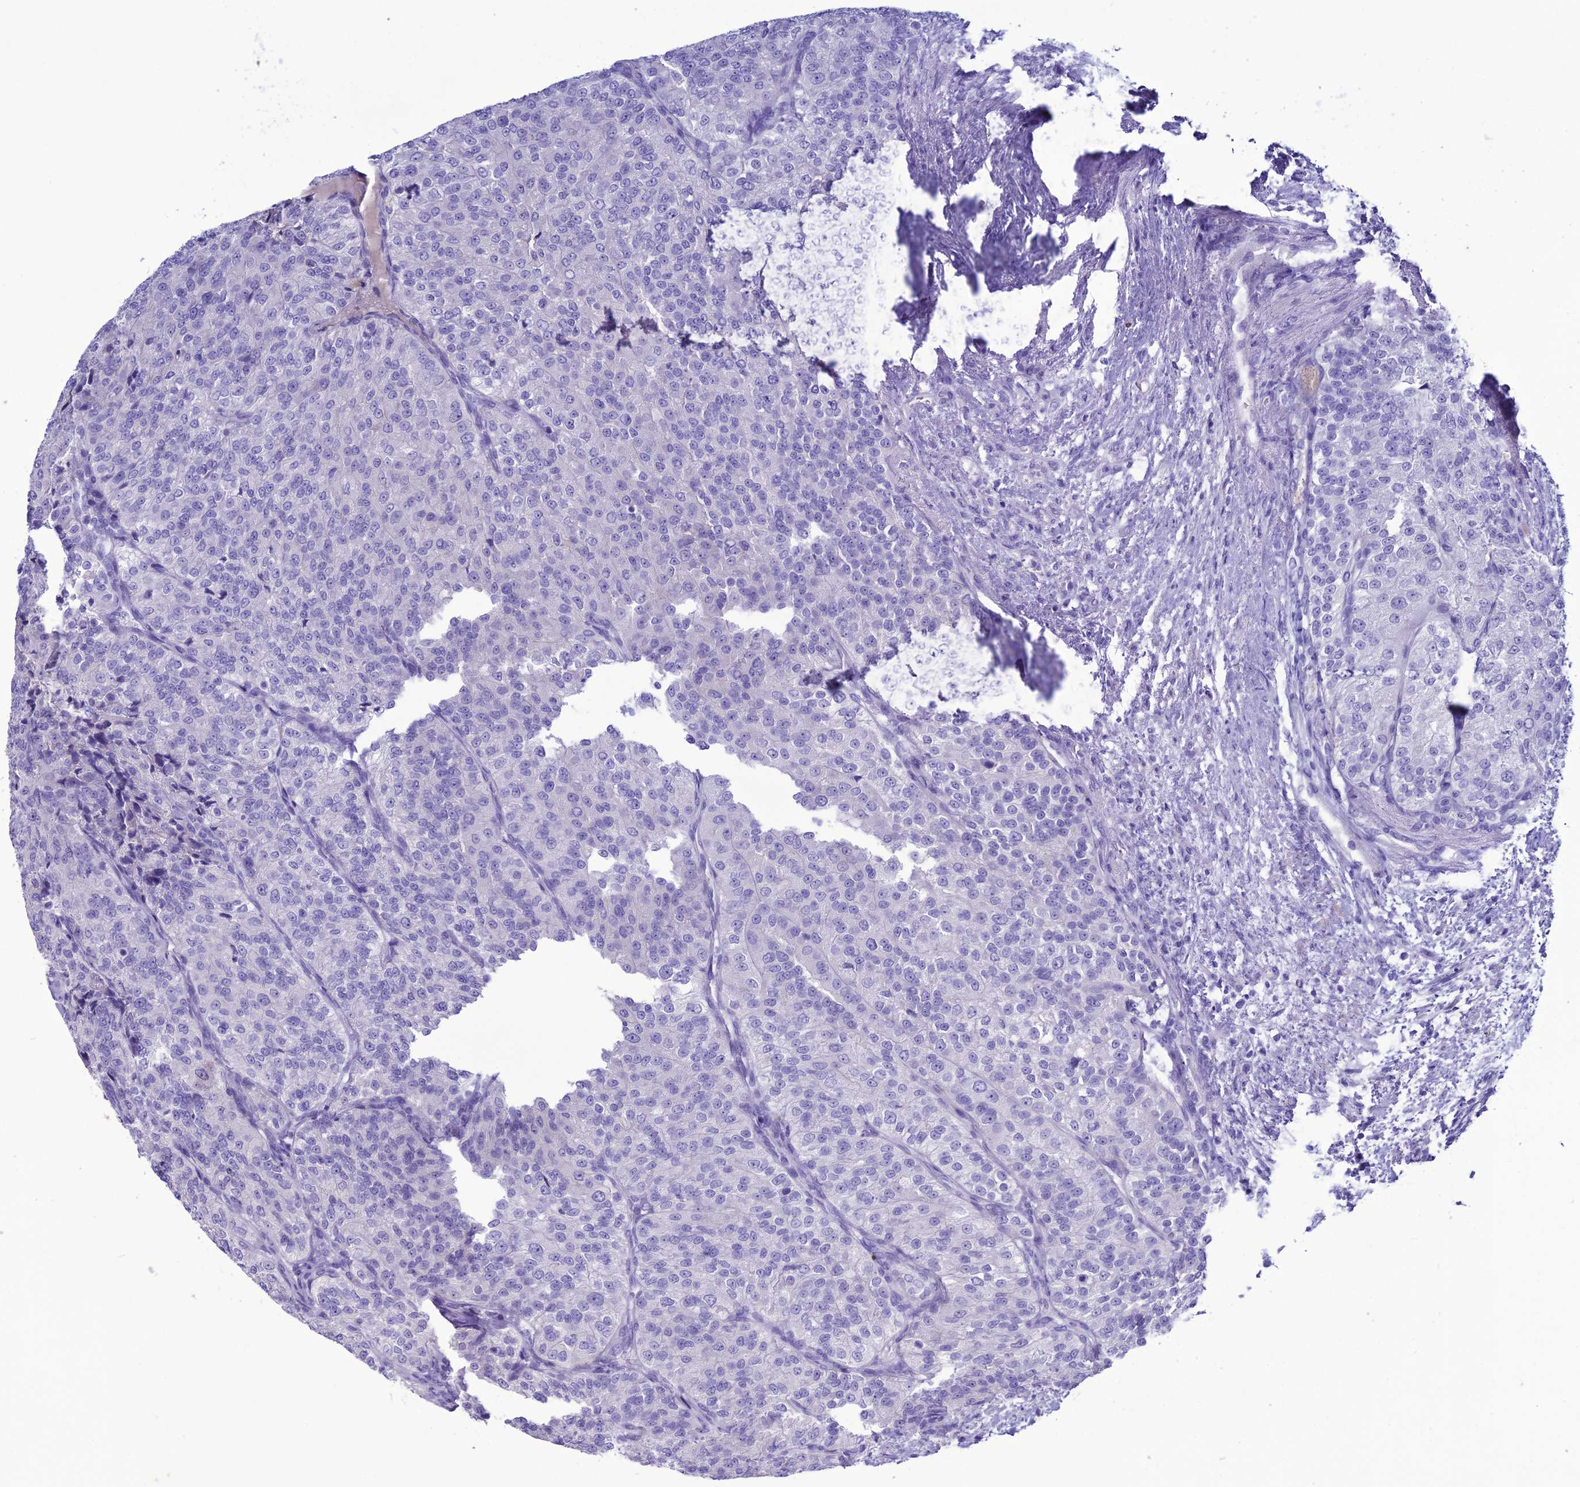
{"staining": {"intensity": "negative", "quantity": "none", "location": "none"}, "tissue": "renal cancer", "cell_type": "Tumor cells", "image_type": "cancer", "snomed": [{"axis": "morphology", "description": "Adenocarcinoma, NOS"}, {"axis": "topography", "description": "Kidney"}], "caption": "DAB immunohistochemical staining of human renal cancer (adenocarcinoma) displays no significant positivity in tumor cells.", "gene": "CLEC2L", "patient": {"sex": "female", "age": 63}}